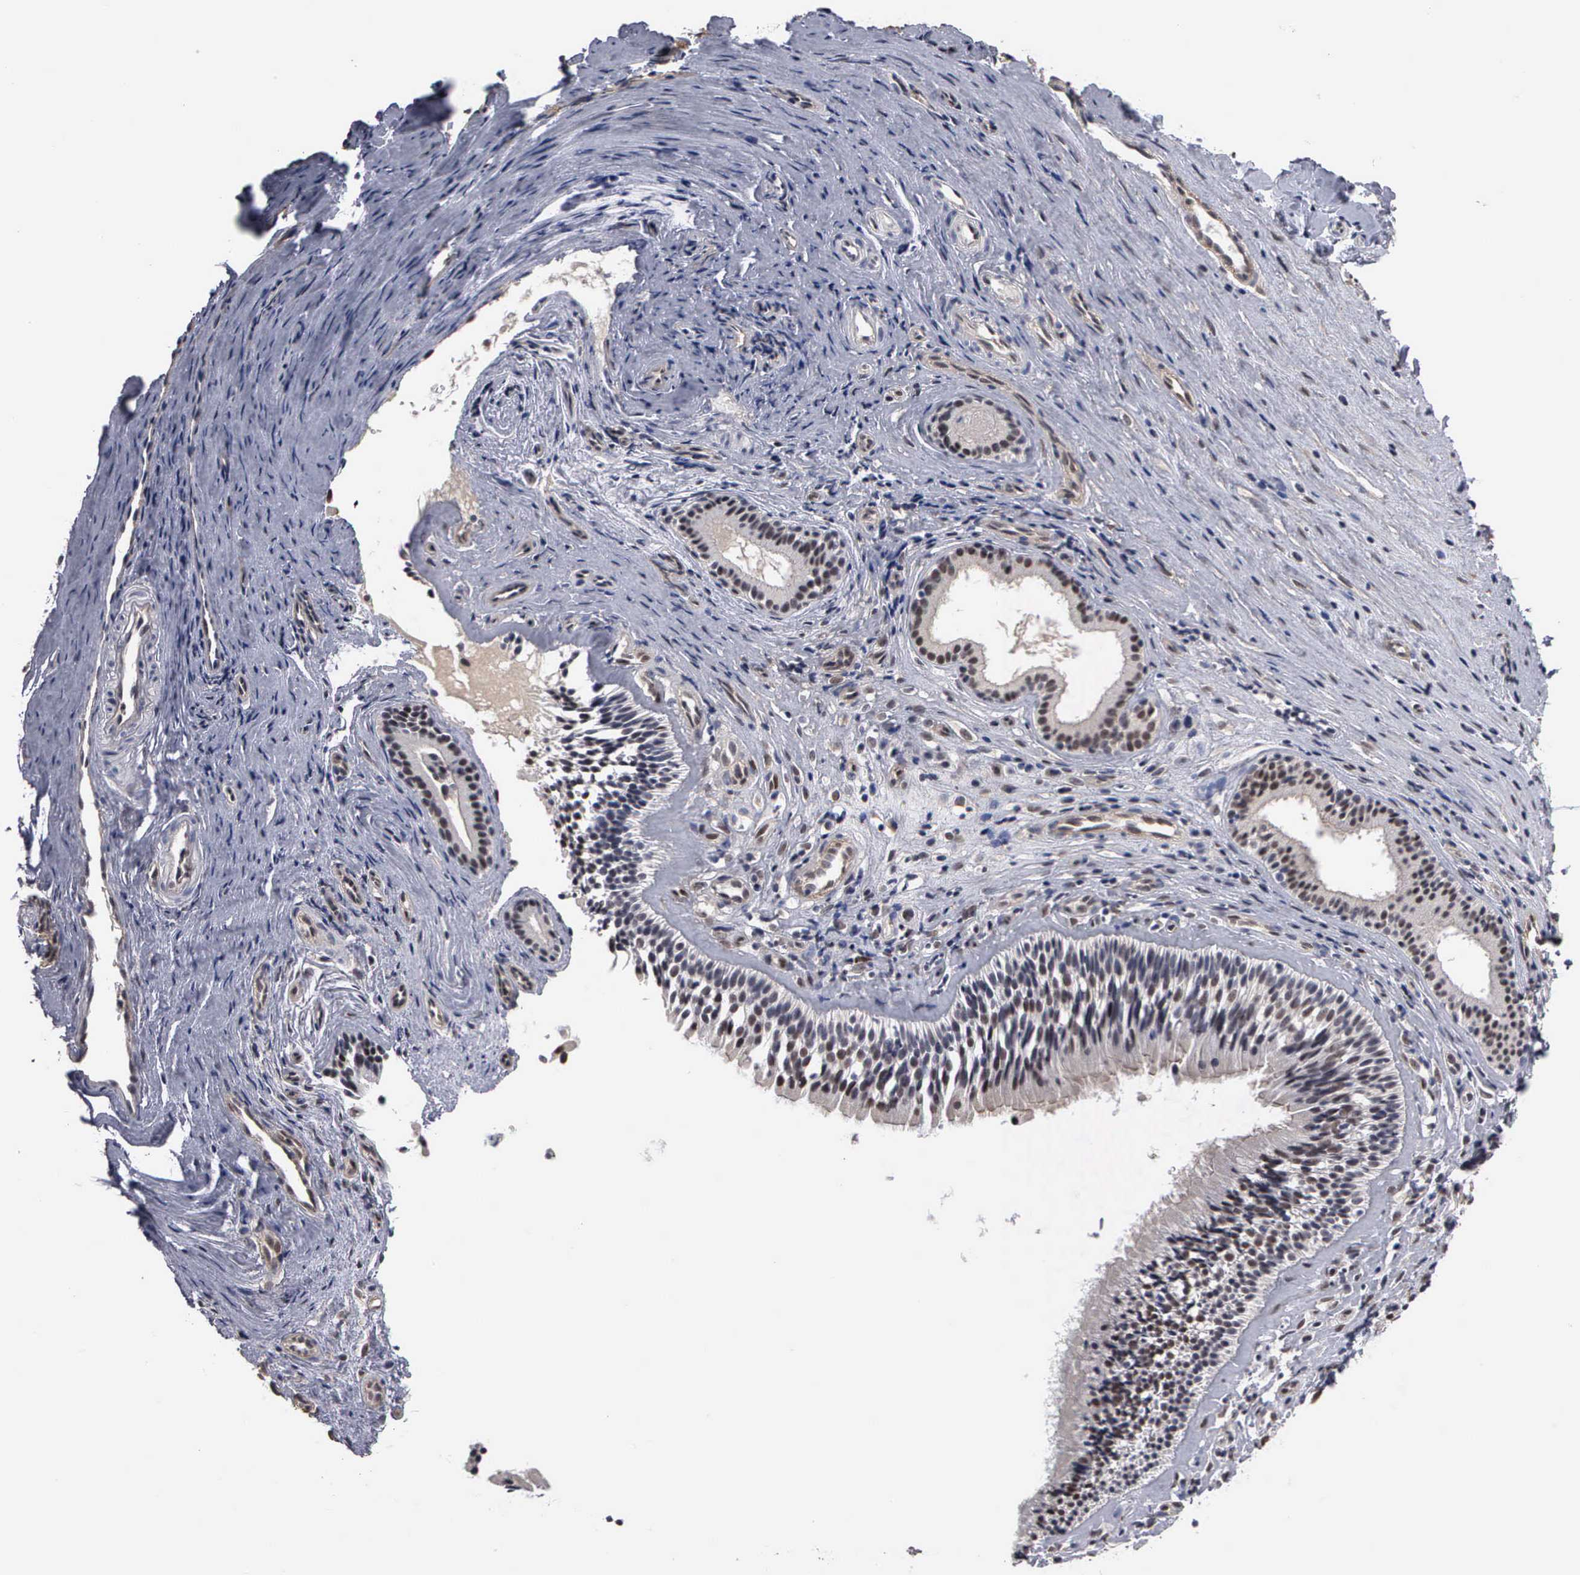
{"staining": {"intensity": "moderate", "quantity": "25%-75%", "location": "nuclear"}, "tissue": "nasopharynx", "cell_type": "Respiratory epithelial cells", "image_type": "normal", "snomed": [{"axis": "morphology", "description": "Normal tissue, NOS"}, {"axis": "topography", "description": "Nasopharynx"}], "caption": "Normal nasopharynx was stained to show a protein in brown. There is medium levels of moderate nuclear expression in approximately 25%-75% of respiratory epithelial cells. The staining was performed using DAB (3,3'-diaminobenzidine) to visualize the protein expression in brown, while the nuclei were stained in blue with hematoxylin (Magnification: 20x).", "gene": "ZBTB33", "patient": {"sex": "female", "age": 78}}